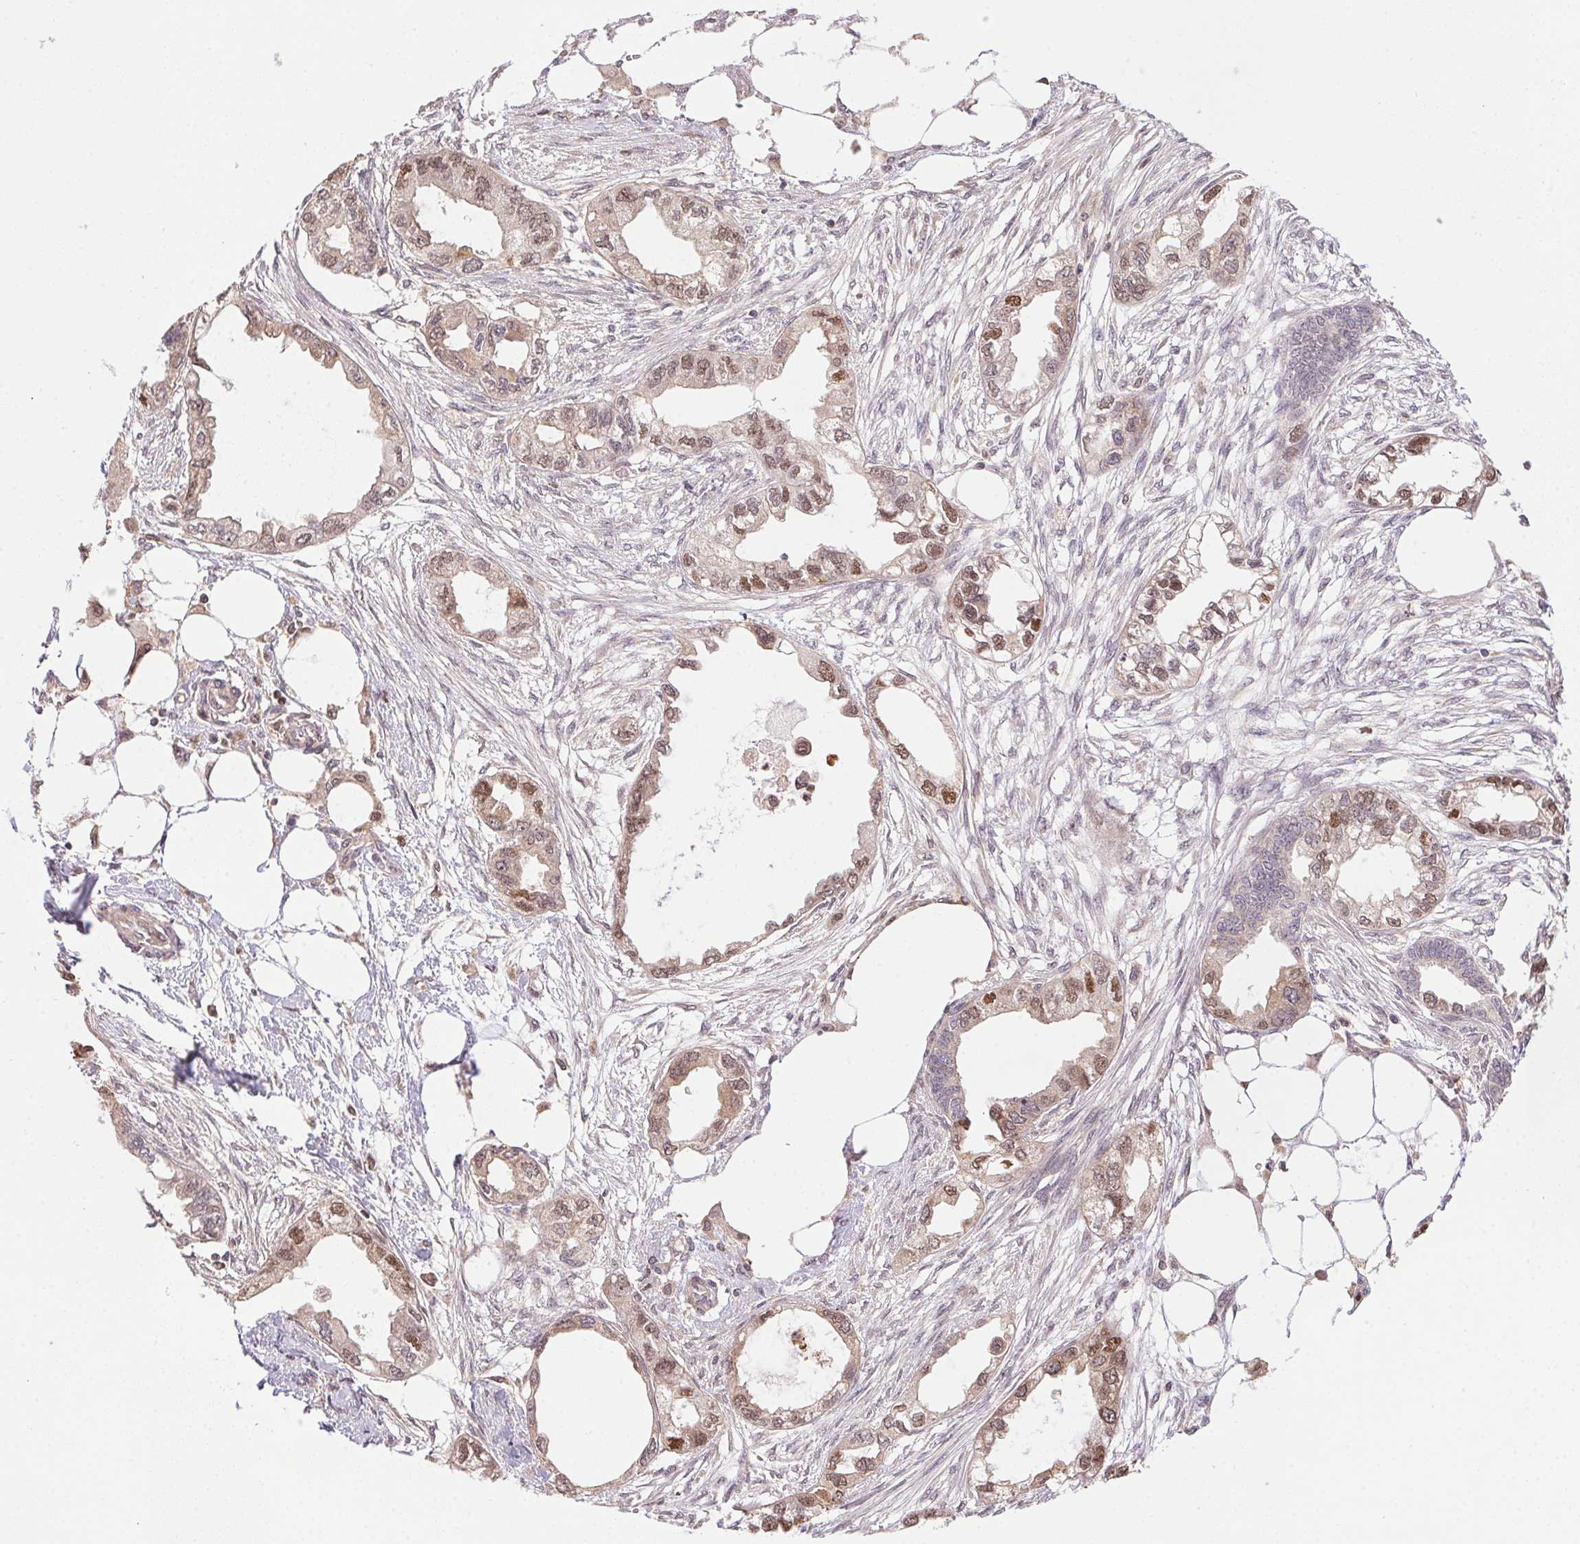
{"staining": {"intensity": "weak", "quantity": ">75%", "location": "cytoplasmic/membranous,nuclear"}, "tissue": "prostate cancer", "cell_type": "Tumor cells", "image_type": "cancer", "snomed": [{"axis": "morphology", "description": "Adenocarcinoma, High grade"}, {"axis": "topography", "description": "Prostate"}], "caption": "The histopathology image exhibits staining of high-grade adenocarcinoma (prostate), revealing weak cytoplasmic/membranous and nuclear protein expression (brown color) within tumor cells.", "gene": "MEX3D", "patient": {"sex": "male", "age": 63}}